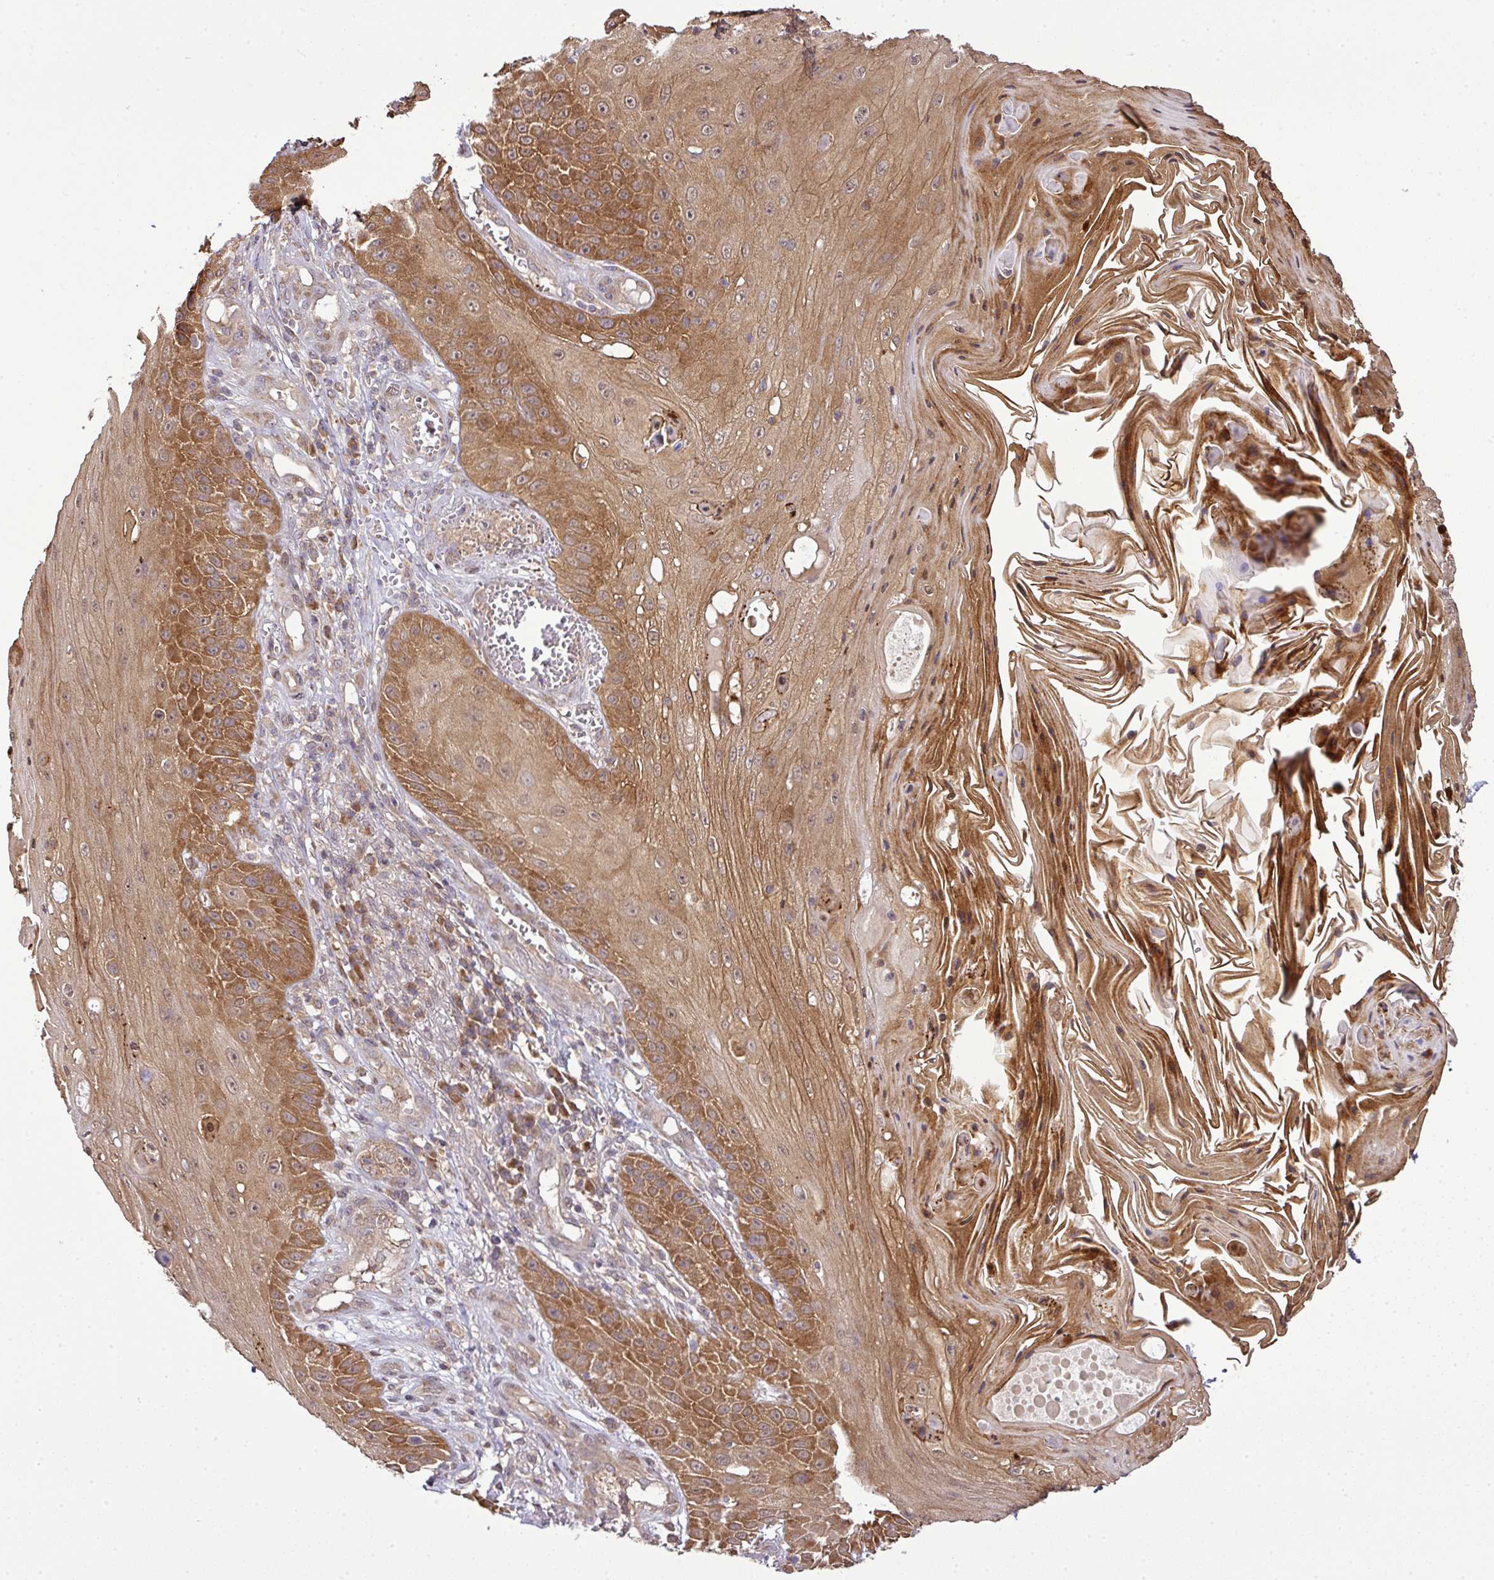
{"staining": {"intensity": "moderate", "quantity": ">75%", "location": "cytoplasmic/membranous"}, "tissue": "skin cancer", "cell_type": "Tumor cells", "image_type": "cancer", "snomed": [{"axis": "morphology", "description": "Squamous cell carcinoma, NOS"}, {"axis": "topography", "description": "Skin"}], "caption": "A histopathology image showing moderate cytoplasmic/membranous staining in about >75% of tumor cells in skin cancer (squamous cell carcinoma), as visualized by brown immunohistochemical staining.", "gene": "TMEM107", "patient": {"sex": "male", "age": 70}}